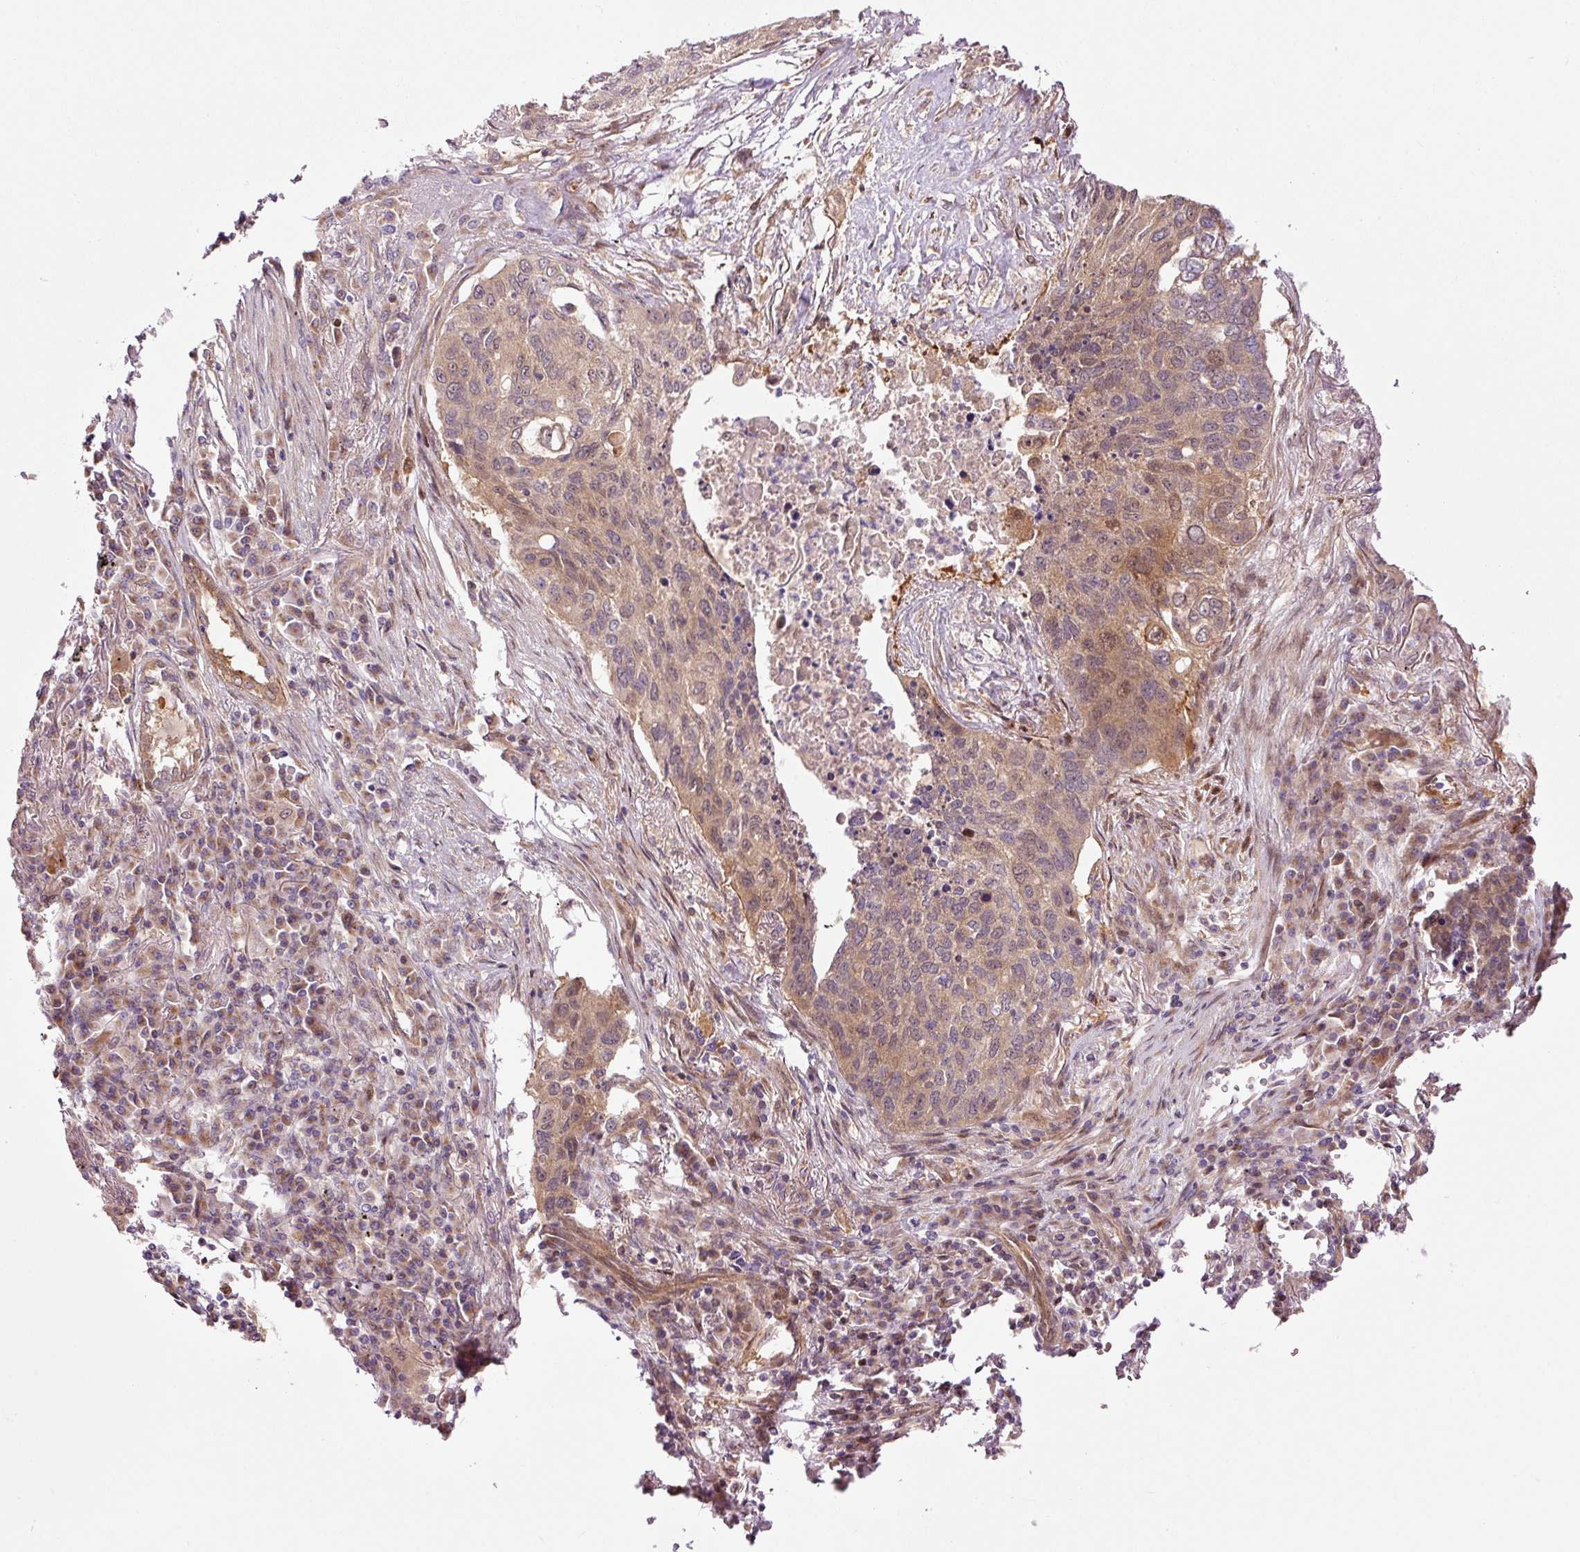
{"staining": {"intensity": "moderate", "quantity": ">75%", "location": "cytoplasmic/membranous,nuclear"}, "tissue": "lung cancer", "cell_type": "Tumor cells", "image_type": "cancer", "snomed": [{"axis": "morphology", "description": "Squamous cell carcinoma, NOS"}, {"axis": "topography", "description": "Lung"}], "caption": "Tumor cells display medium levels of moderate cytoplasmic/membranous and nuclear expression in approximately >75% of cells in human squamous cell carcinoma (lung). (DAB (3,3'-diaminobenzidine) IHC with brightfield microscopy, high magnification).", "gene": "PPP1R14B", "patient": {"sex": "female", "age": 63}}